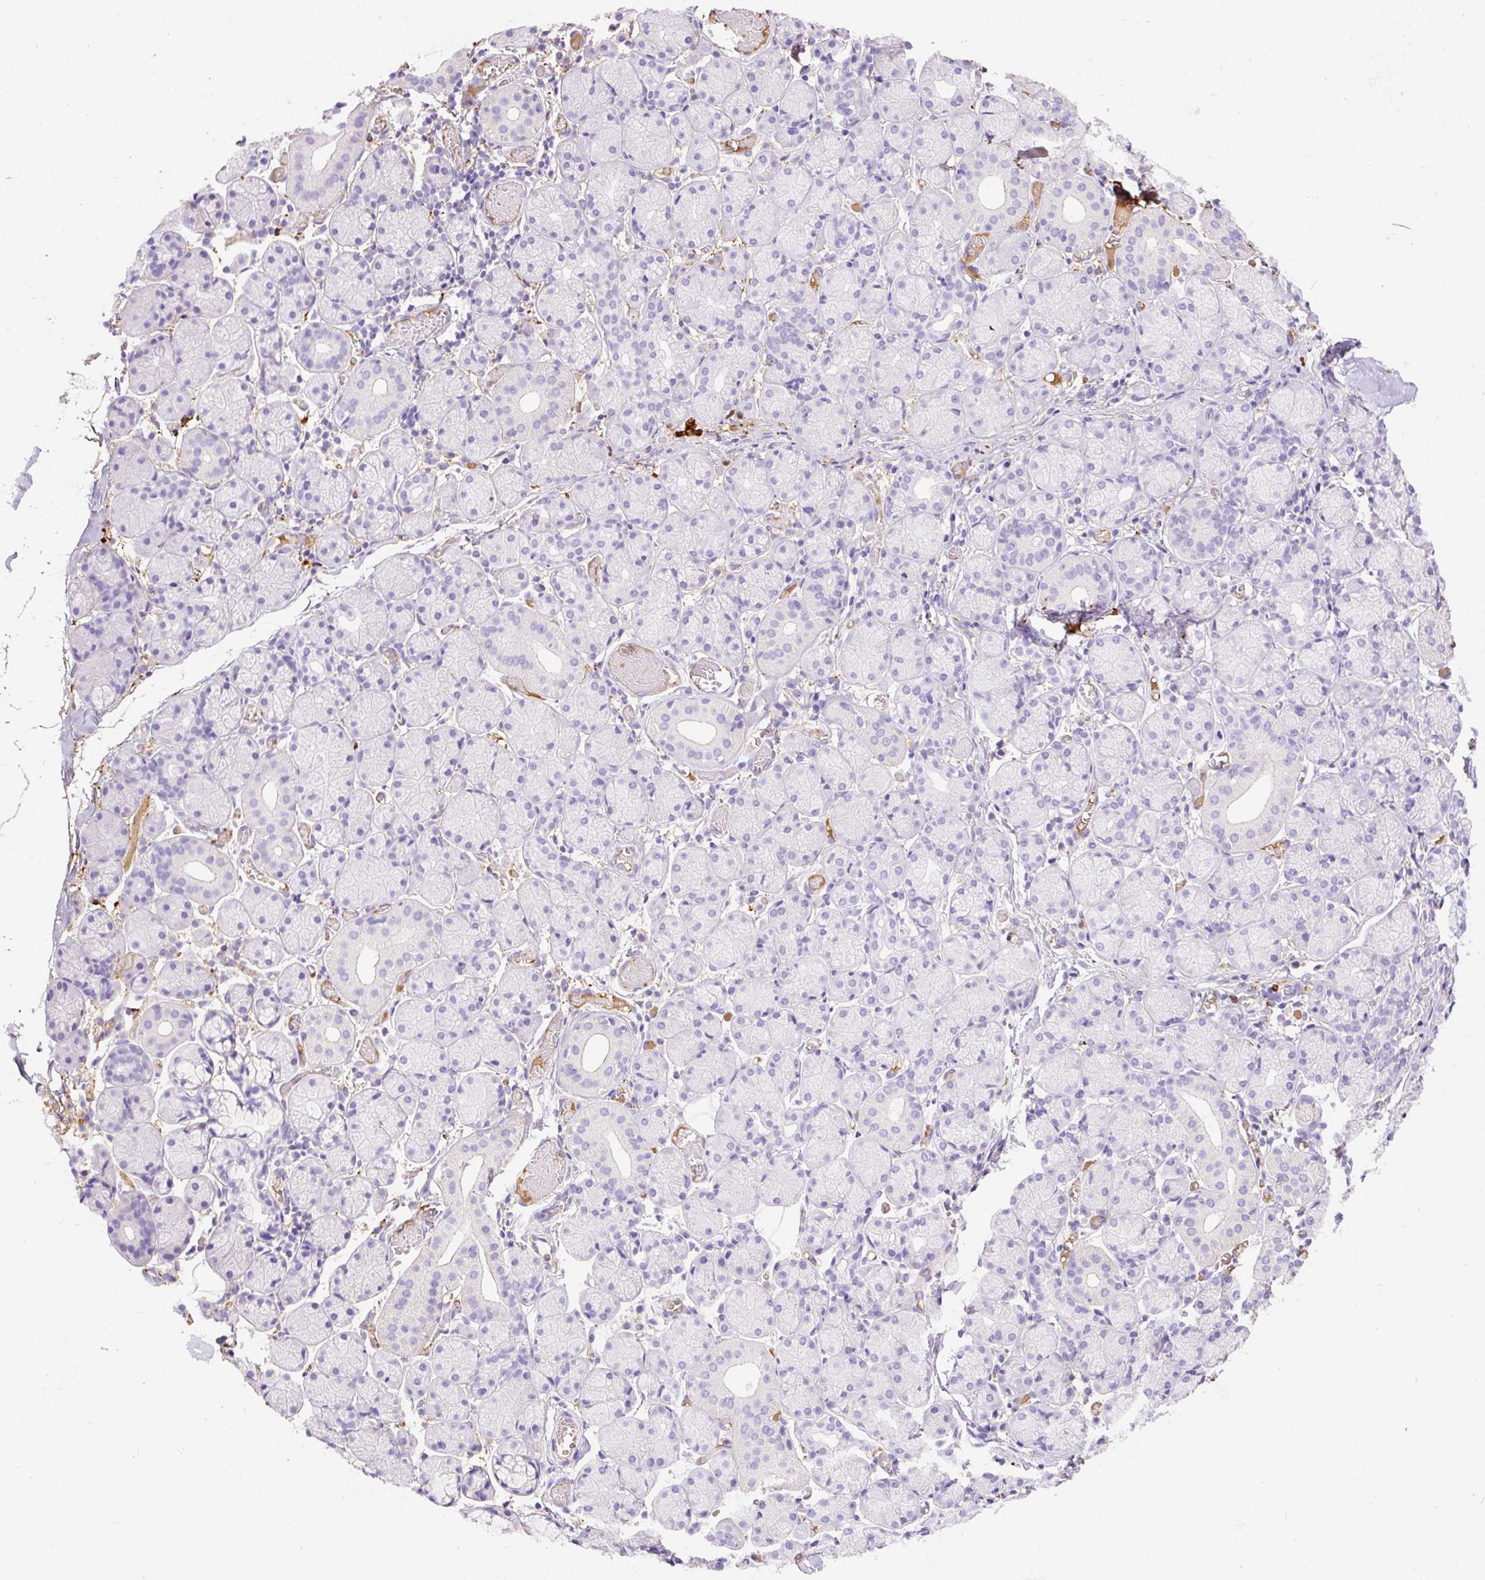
{"staining": {"intensity": "negative", "quantity": "none", "location": "none"}, "tissue": "salivary gland", "cell_type": "Glandular cells", "image_type": "normal", "snomed": [{"axis": "morphology", "description": "Normal tissue, NOS"}, {"axis": "topography", "description": "Salivary gland"}], "caption": "High magnification brightfield microscopy of benign salivary gland stained with DAB (brown) and counterstained with hematoxylin (blue): glandular cells show no significant staining. The staining is performed using DAB (3,3'-diaminobenzidine) brown chromogen with nuclei counter-stained in using hematoxylin.", "gene": "APCS", "patient": {"sex": "female", "age": 24}}